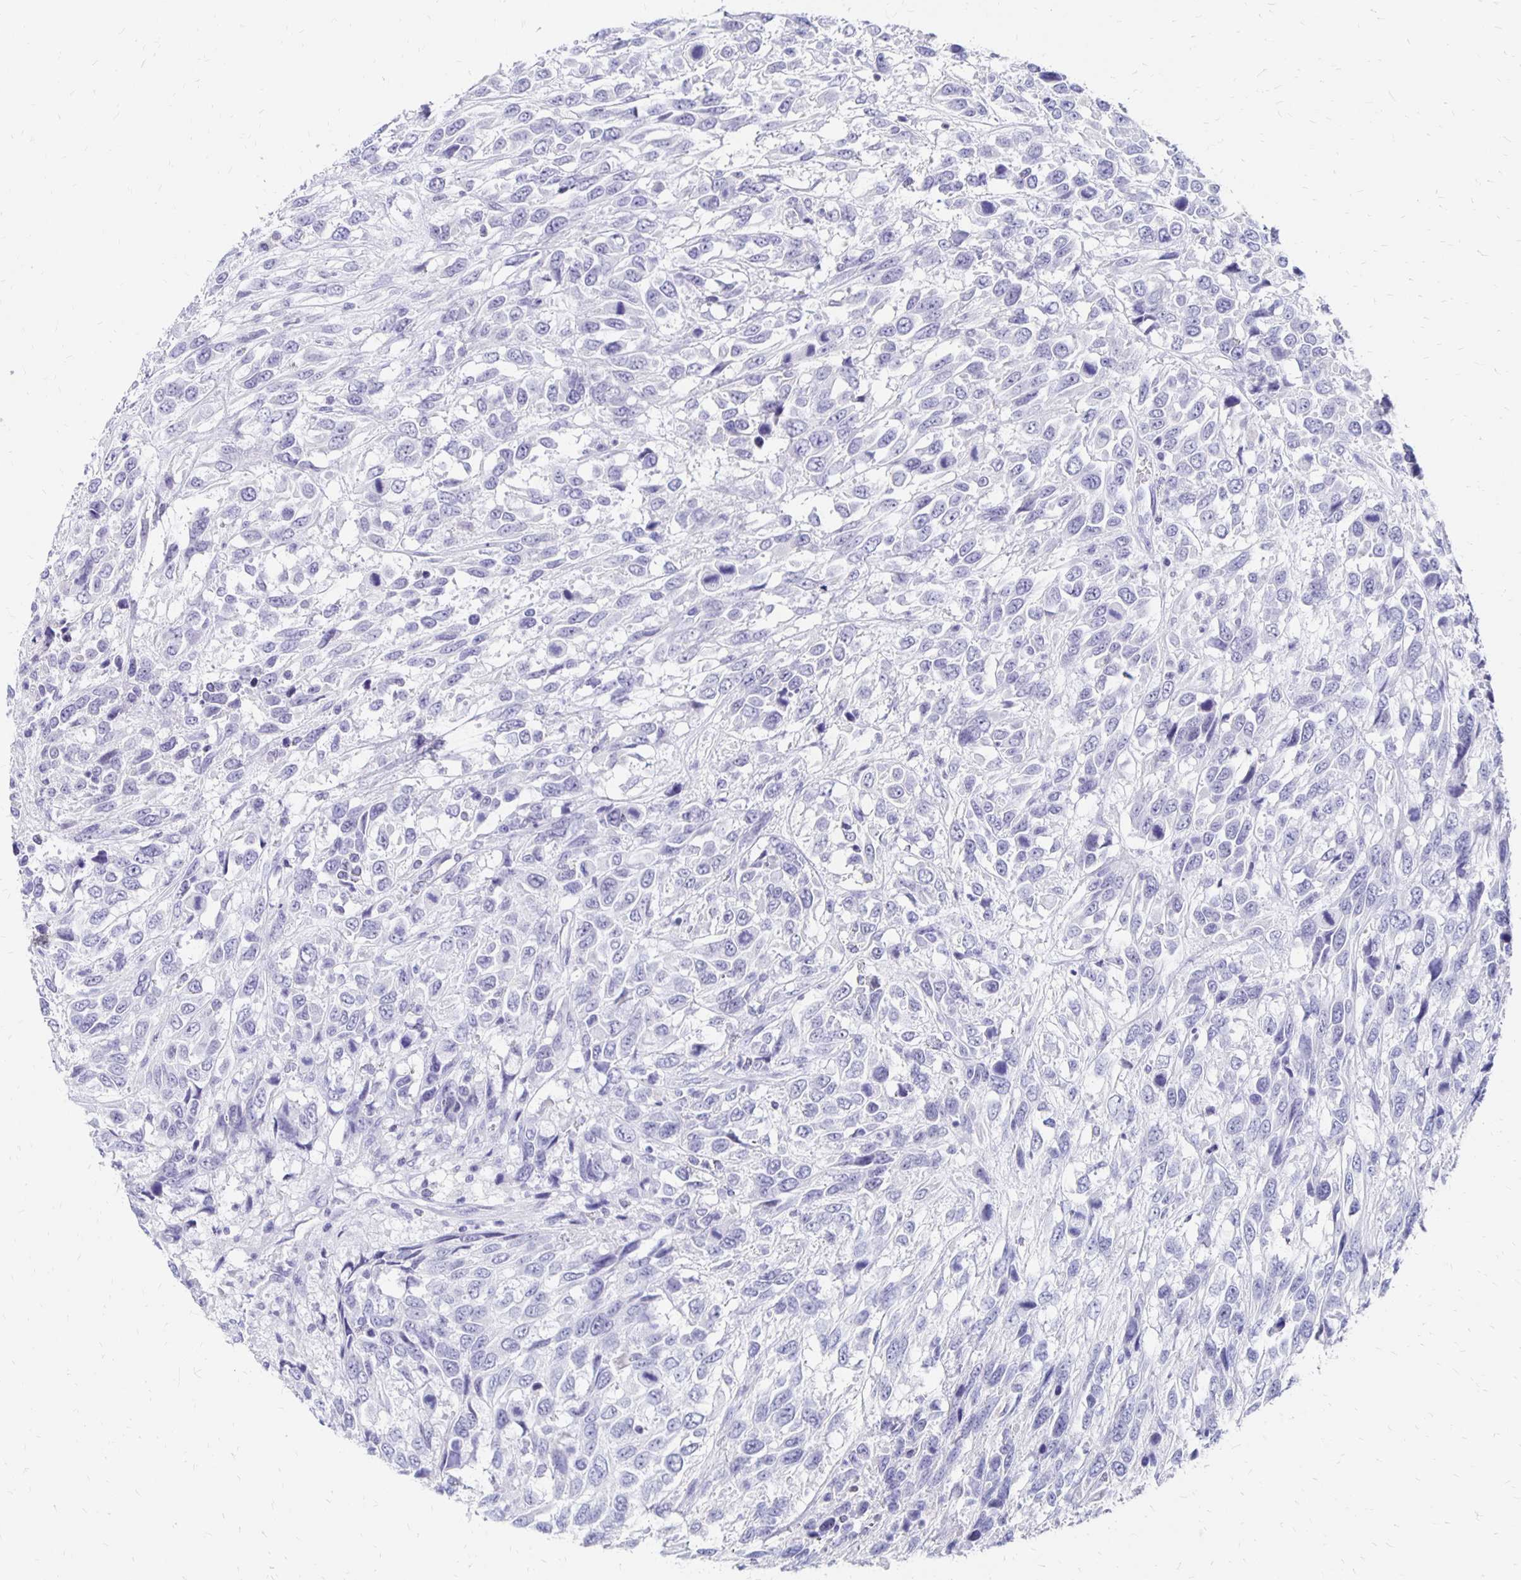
{"staining": {"intensity": "negative", "quantity": "none", "location": "none"}, "tissue": "urothelial cancer", "cell_type": "Tumor cells", "image_type": "cancer", "snomed": [{"axis": "morphology", "description": "Urothelial carcinoma, High grade"}, {"axis": "topography", "description": "Urinary bladder"}], "caption": "An image of urothelial cancer stained for a protein reveals no brown staining in tumor cells.", "gene": "SYT2", "patient": {"sex": "female", "age": 70}}